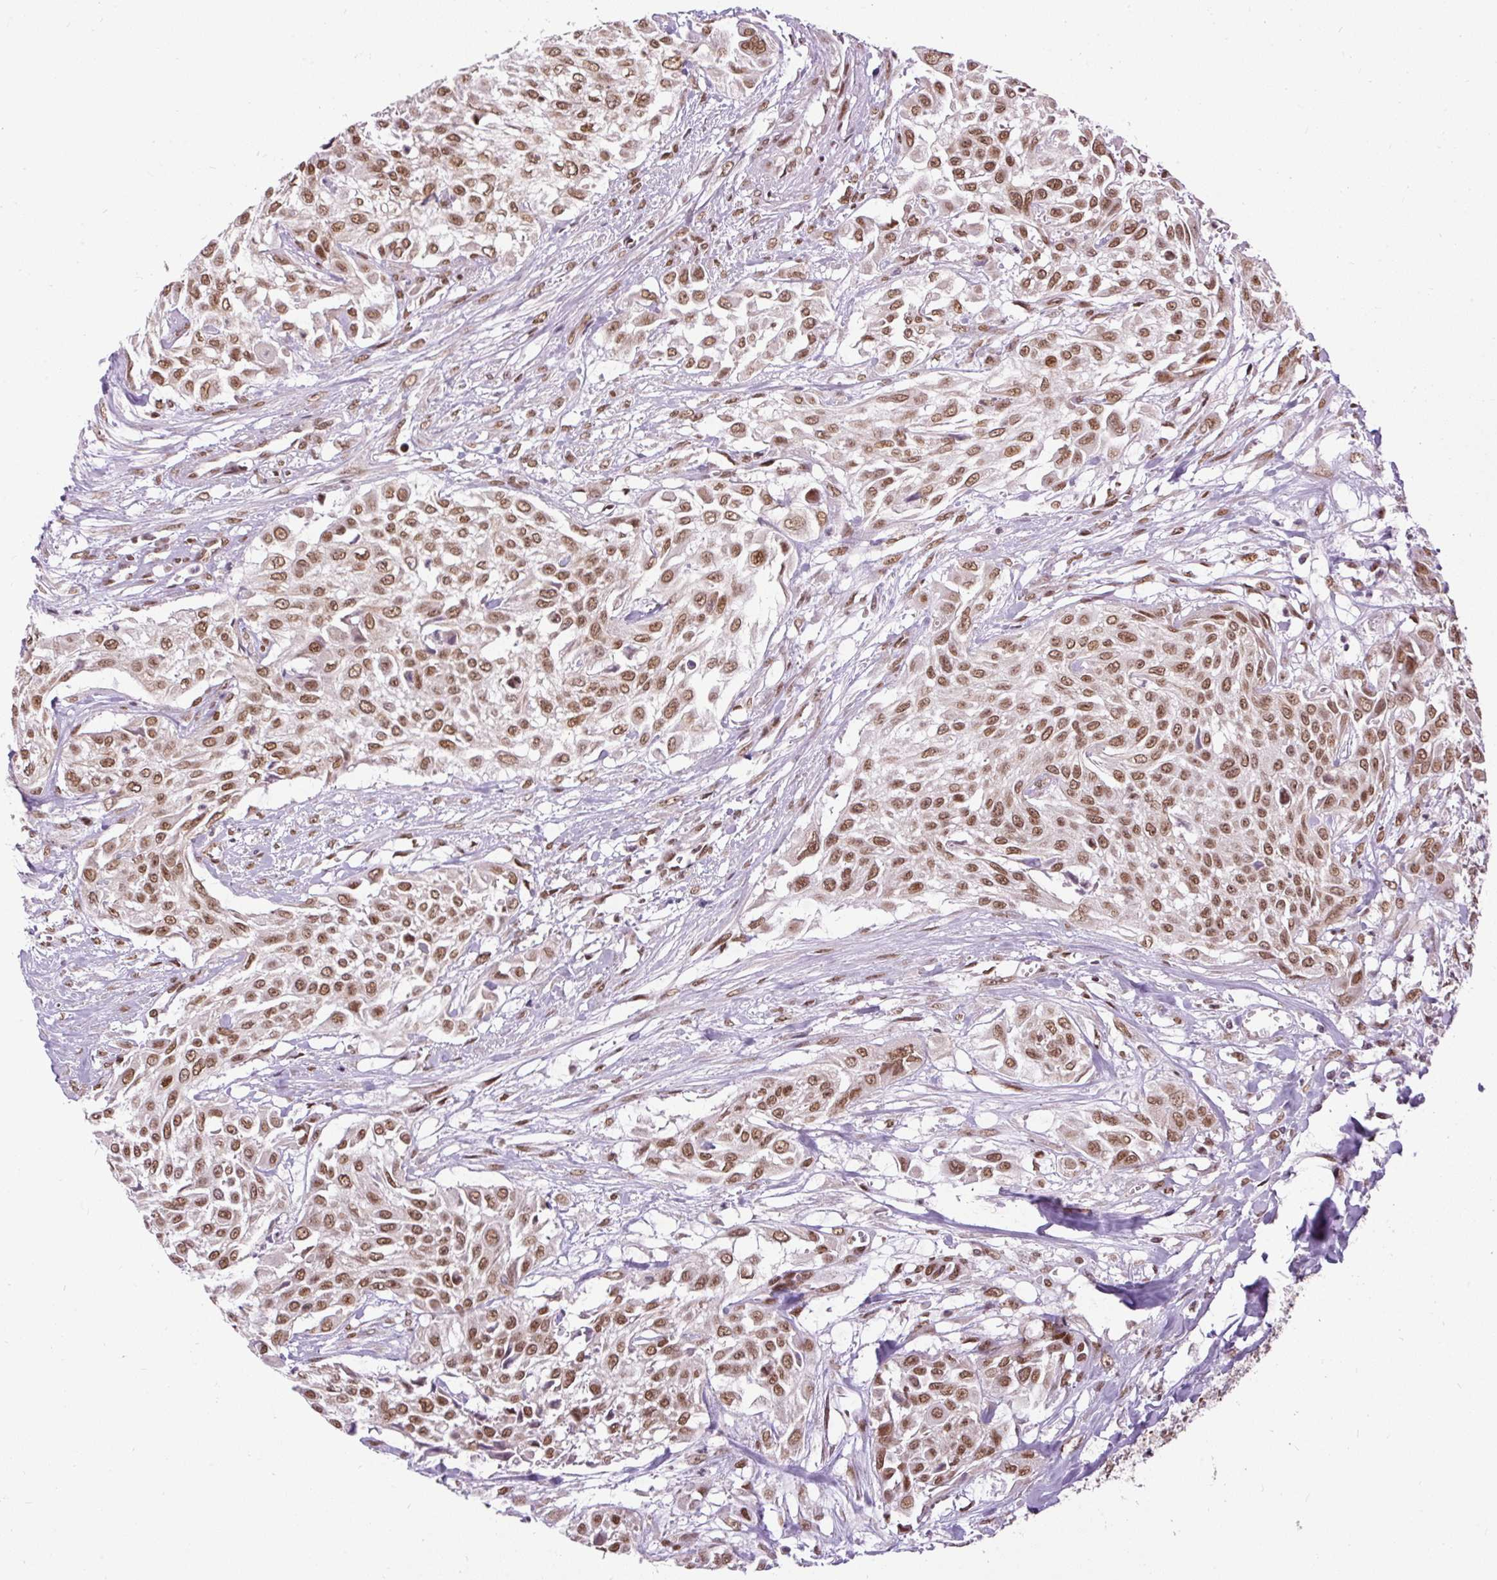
{"staining": {"intensity": "moderate", "quantity": ">75%", "location": "nuclear"}, "tissue": "urothelial cancer", "cell_type": "Tumor cells", "image_type": "cancer", "snomed": [{"axis": "morphology", "description": "Urothelial carcinoma, High grade"}, {"axis": "topography", "description": "Urinary bladder"}], "caption": "About >75% of tumor cells in high-grade urothelial carcinoma reveal moderate nuclear protein positivity as visualized by brown immunohistochemical staining.", "gene": "ZNF672", "patient": {"sex": "male", "age": 57}}